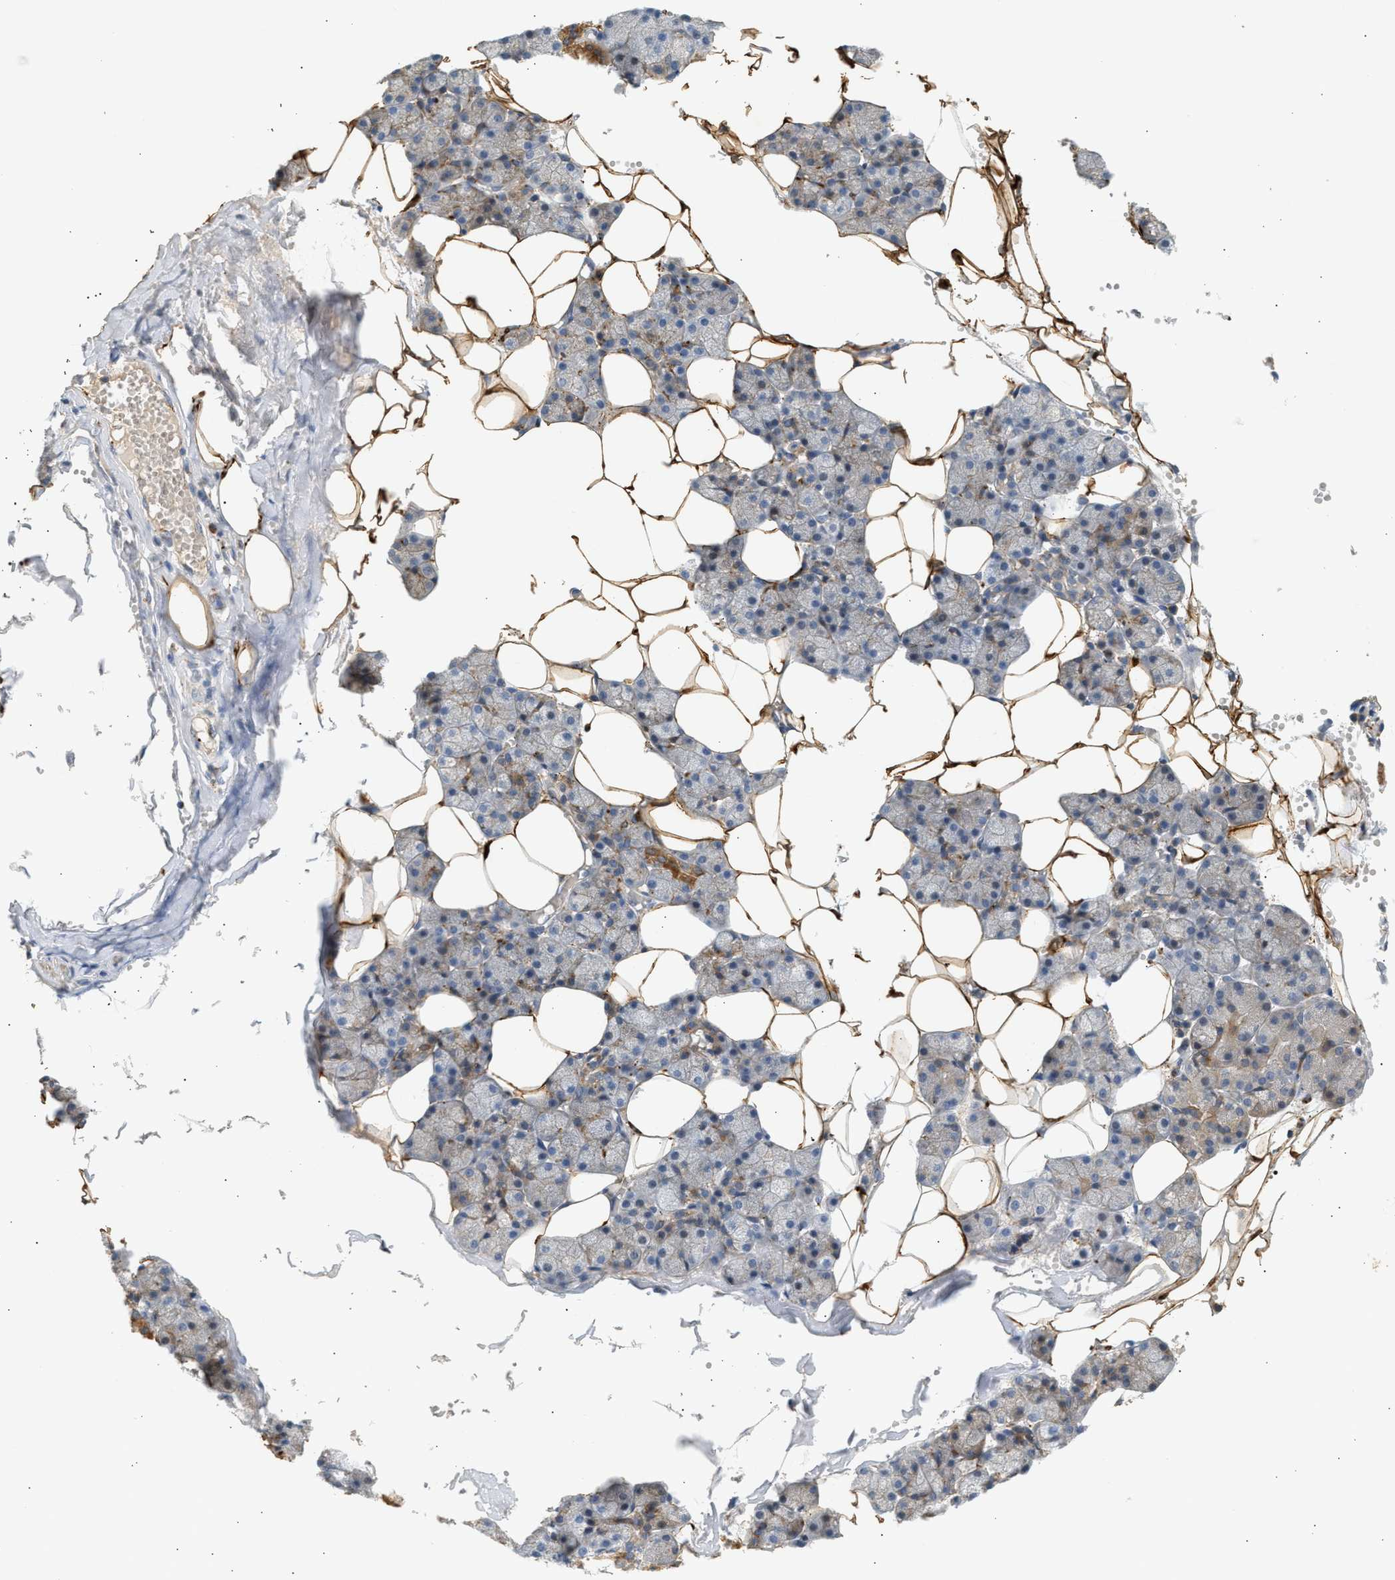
{"staining": {"intensity": "moderate", "quantity": "<25%", "location": "cytoplasmic/membranous"}, "tissue": "salivary gland", "cell_type": "Glandular cells", "image_type": "normal", "snomed": [{"axis": "morphology", "description": "Normal tissue, NOS"}, {"axis": "topography", "description": "Salivary gland"}], "caption": "This is an image of IHC staining of unremarkable salivary gland, which shows moderate staining in the cytoplasmic/membranous of glandular cells.", "gene": "ENTHD1", "patient": {"sex": "male", "age": 62}}